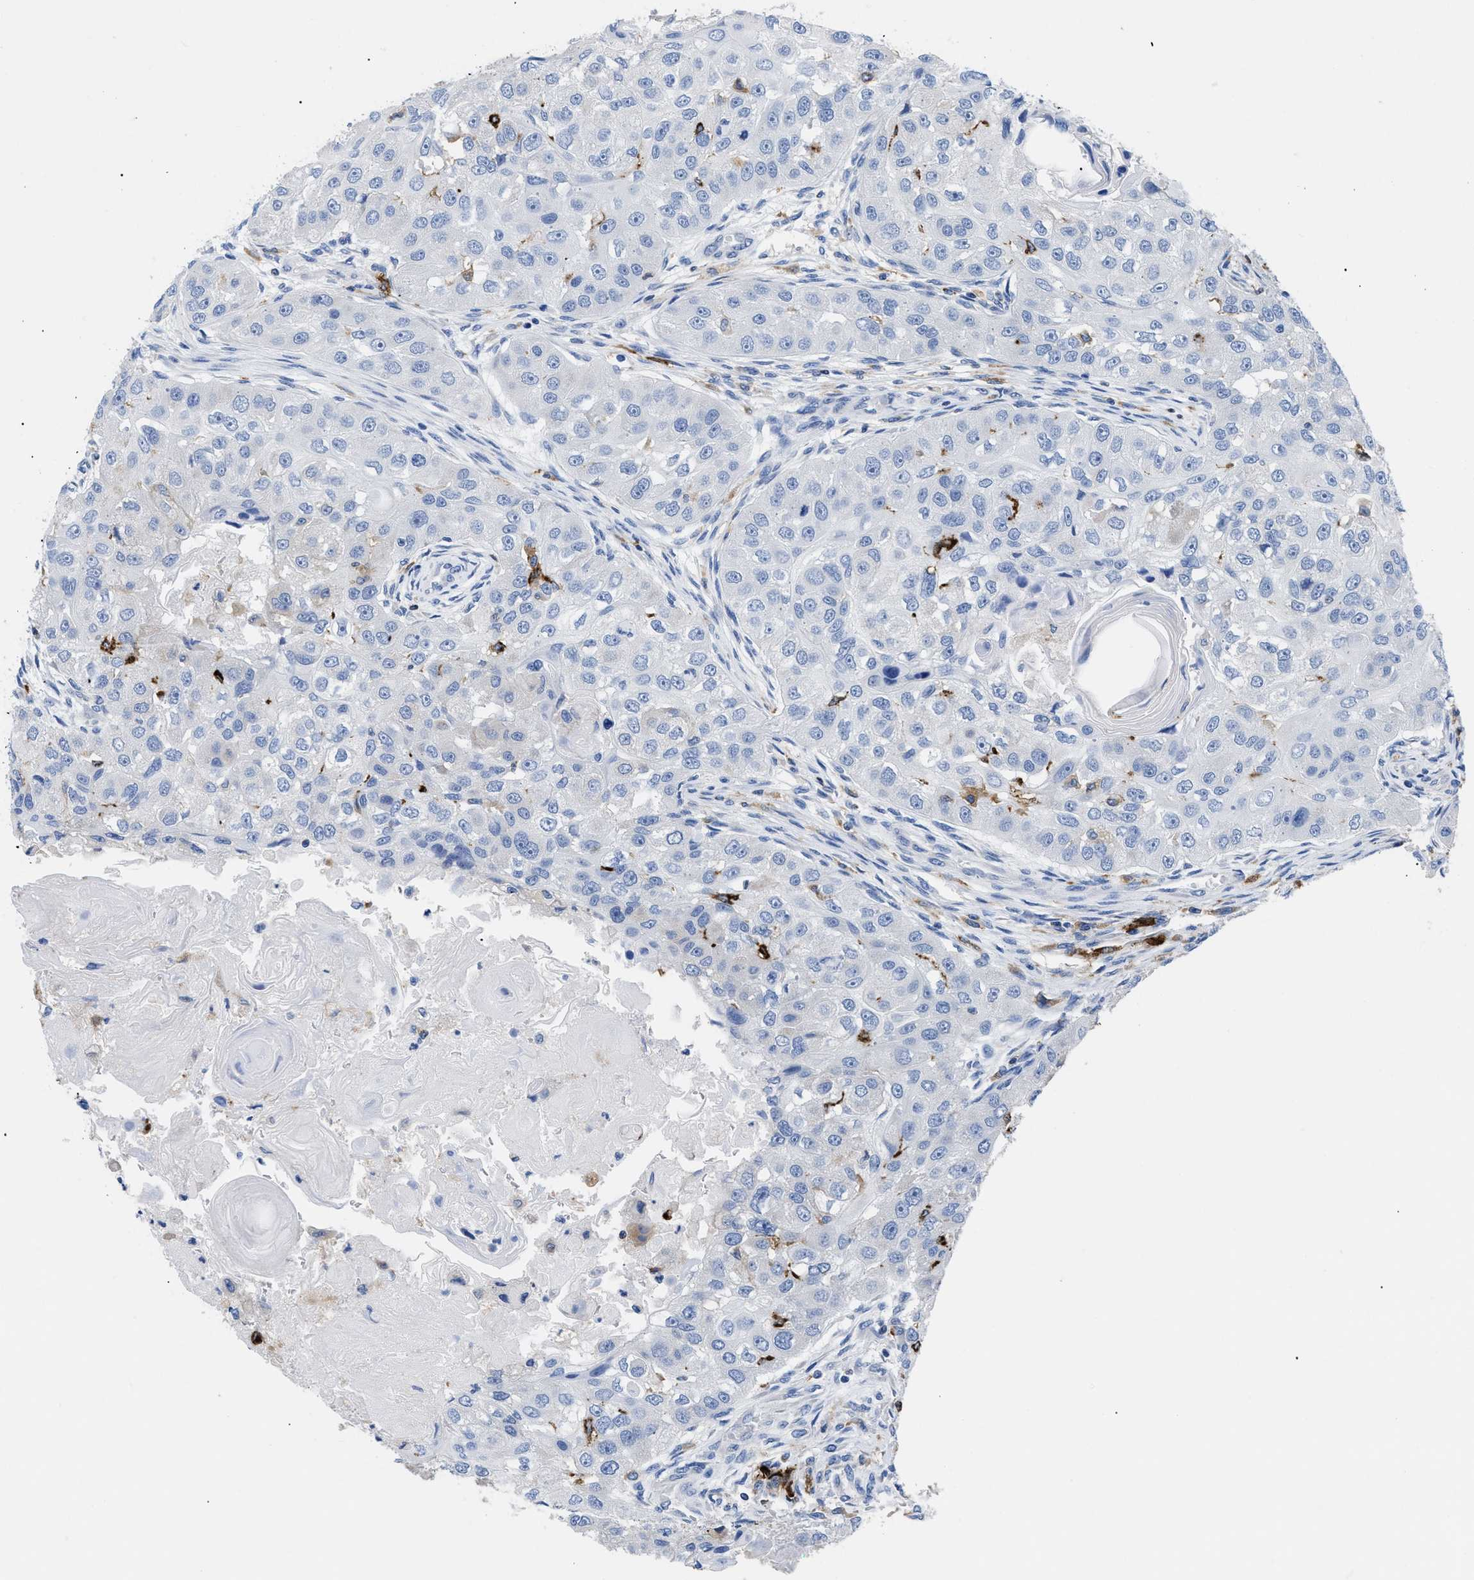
{"staining": {"intensity": "negative", "quantity": "none", "location": "none"}, "tissue": "head and neck cancer", "cell_type": "Tumor cells", "image_type": "cancer", "snomed": [{"axis": "morphology", "description": "Normal tissue, NOS"}, {"axis": "morphology", "description": "Squamous cell carcinoma, NOS"}, {"axis": "topography", "description": "Skeletal muscle"}, {"axis": "topography", "description": "Head-Neck"}], "caption": "Protein analysis of head and neck cancer demonstrates no significant staining in tumor cells.", "gene": "HLA-DPA1", "patient": {"sex": "male", "age": 51}}